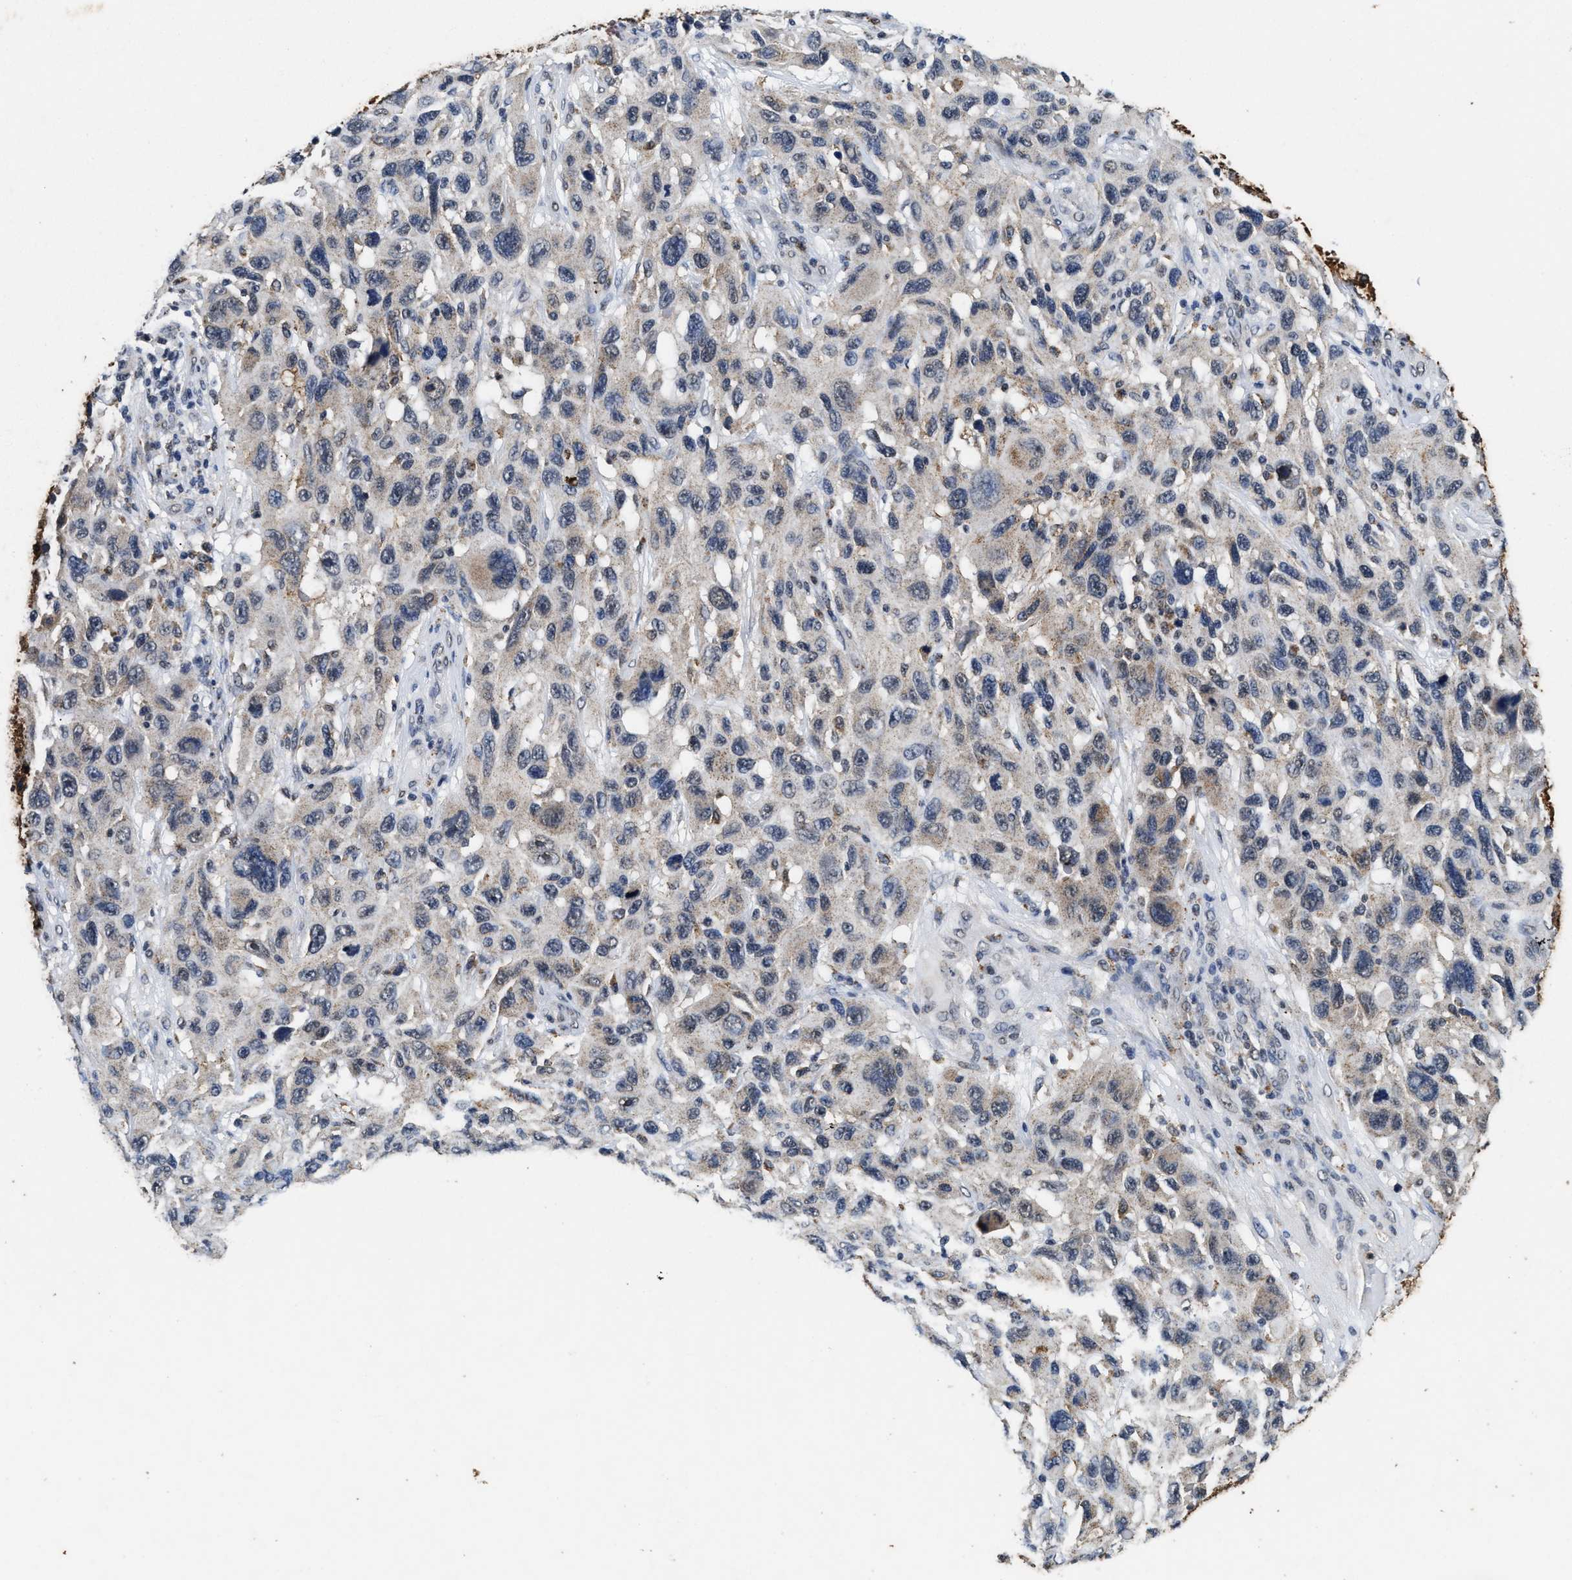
{"staining": {"intensity": "weak", "quantity": "<25%", "location": "cytoplasmic/membranous"}, "tissue": "melanoma", "cell_type": "Tumor cells", "image_type": "cancer", "snomed": [{"axis": "morphology", "description": "Malignant melanoma, NOS"}, {"axis": "topography", "description": "Skin"}], "caption": "This histopathology image is of melanoma stained with immunohistochemistry to label a protein in brown with the nuclei are counter-stained blue. There is no expression in tumor cells.", "gene": "ACOX1", "patient": {"sex": "male", "age": 53}}